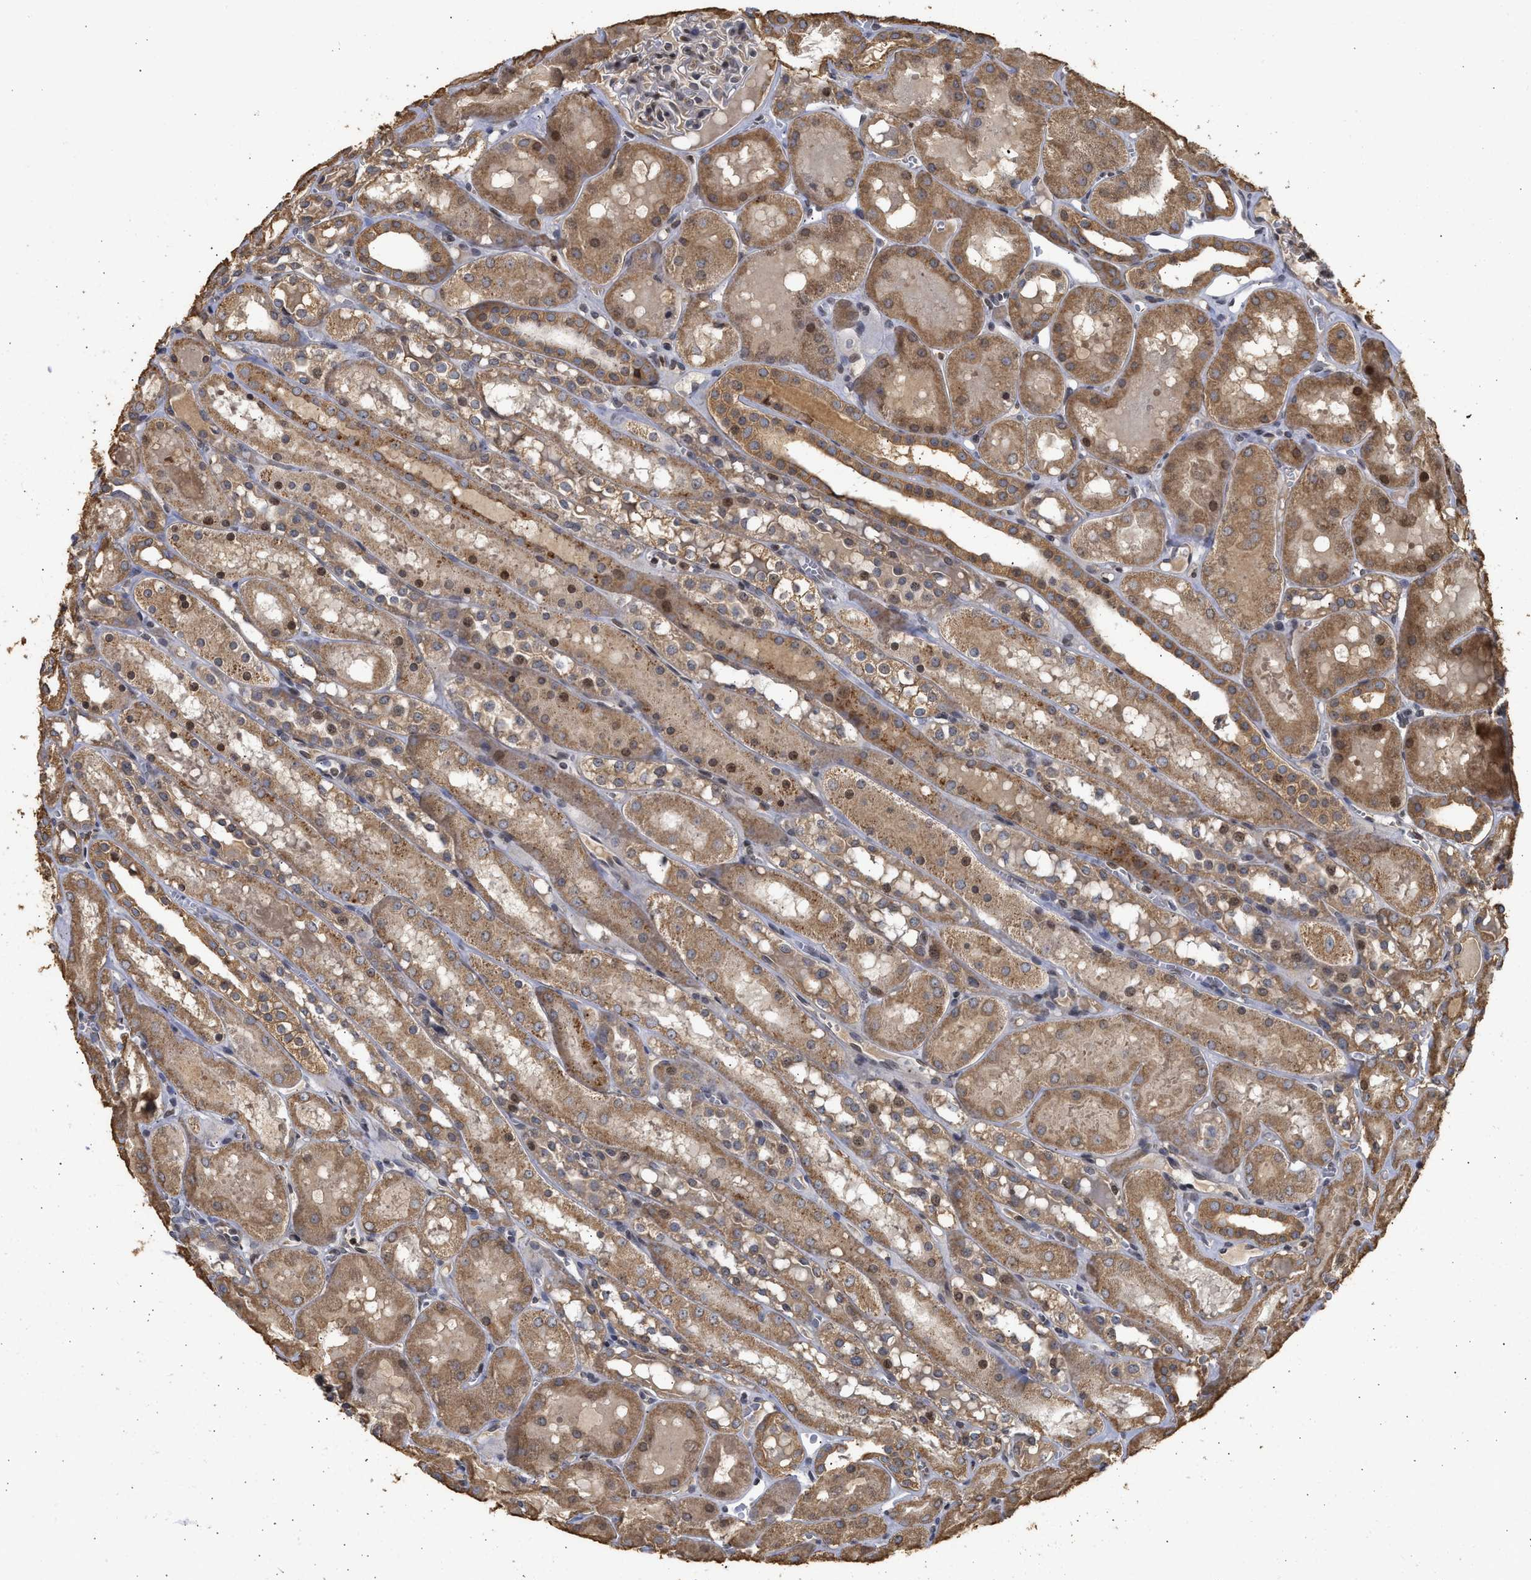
{"staining": {"intensity": "weak", "quantity": "25%-75%", "location": "cytoplasmic/membranous"}, "tissue": "kidney", "cell_type": "Cells in glomeruli", "image_type": "normal", "snomed": [{"axis": "morphology", "description": "Normal tissue, NOS"}, {"axis": "topography", "description": "Kidney"}, {"axis": "topography", "description": "Urinary bladder"}], "caption": "A brown stain labels weak cytoplasmic/membranous expression of a protein in cells in glomeruli of unremarkable kidney. (DAB IHC, brown staining for protein, blue staining for nuclei).", "gene": "ENSG00000142539", "patient": {"sex": "male", "age": 16}}